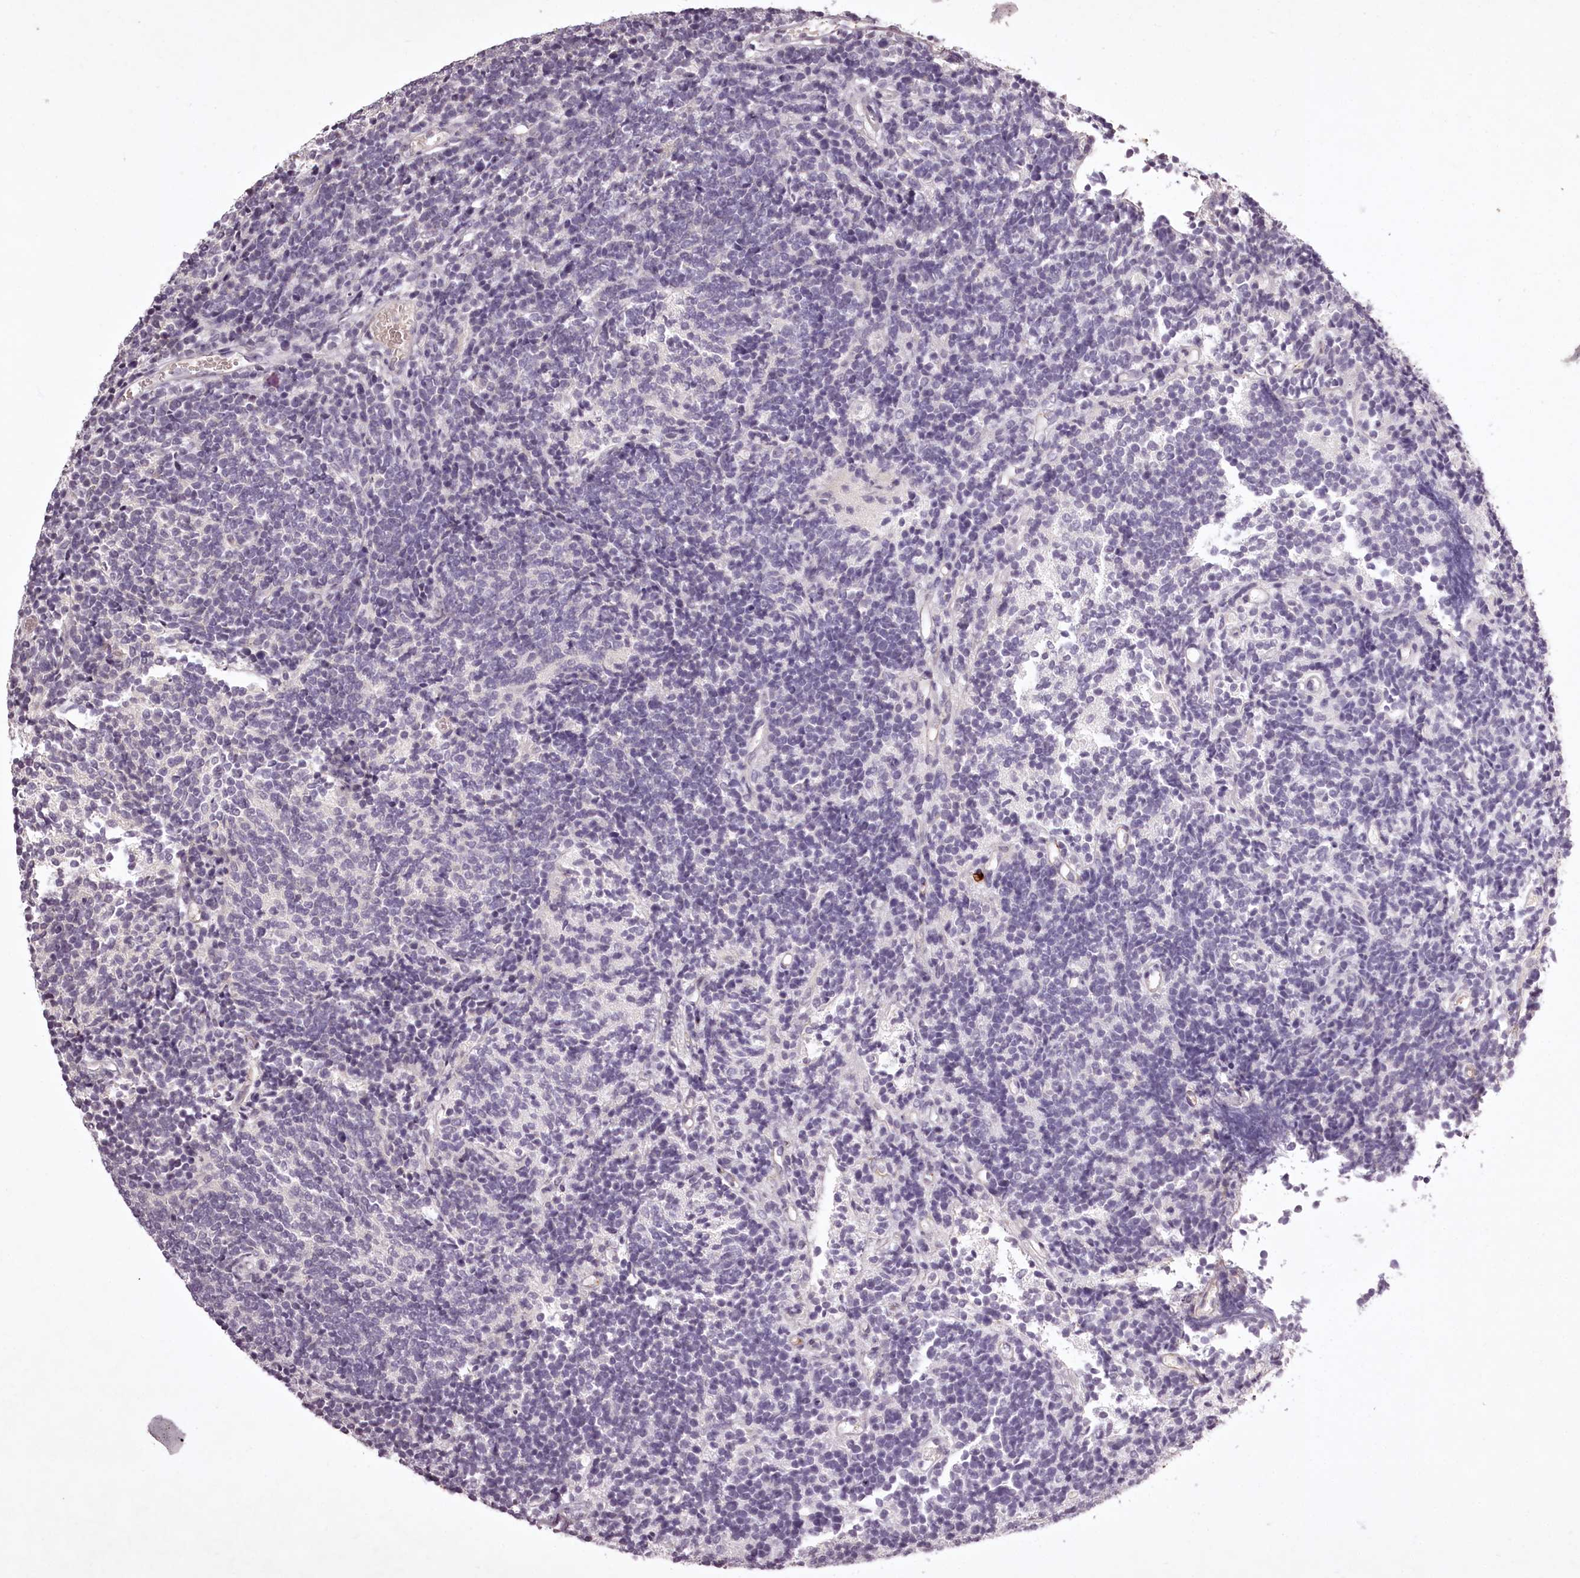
{"staining": {"intensity": "negative", "quantity": "none", "location": "none"}, "tissue": "glioma", "cell_type": "Tumor cells", "image_type": "cancer", "snomed": [{"axis": "morphology", "description": "Glioma, malignant, Low grade"}, {"axis": "topography", "description": "Brain"}], "caption": "High magnification brightfield microscopy of glioma stained with DAB (3,3'-diaminobenzidine) (brown) and counterstained with hematoxylin (blue): tumor cells show no significant positivity.", "gene": "RBMXL2", "patient": {"sex": "female", "age": 1}}